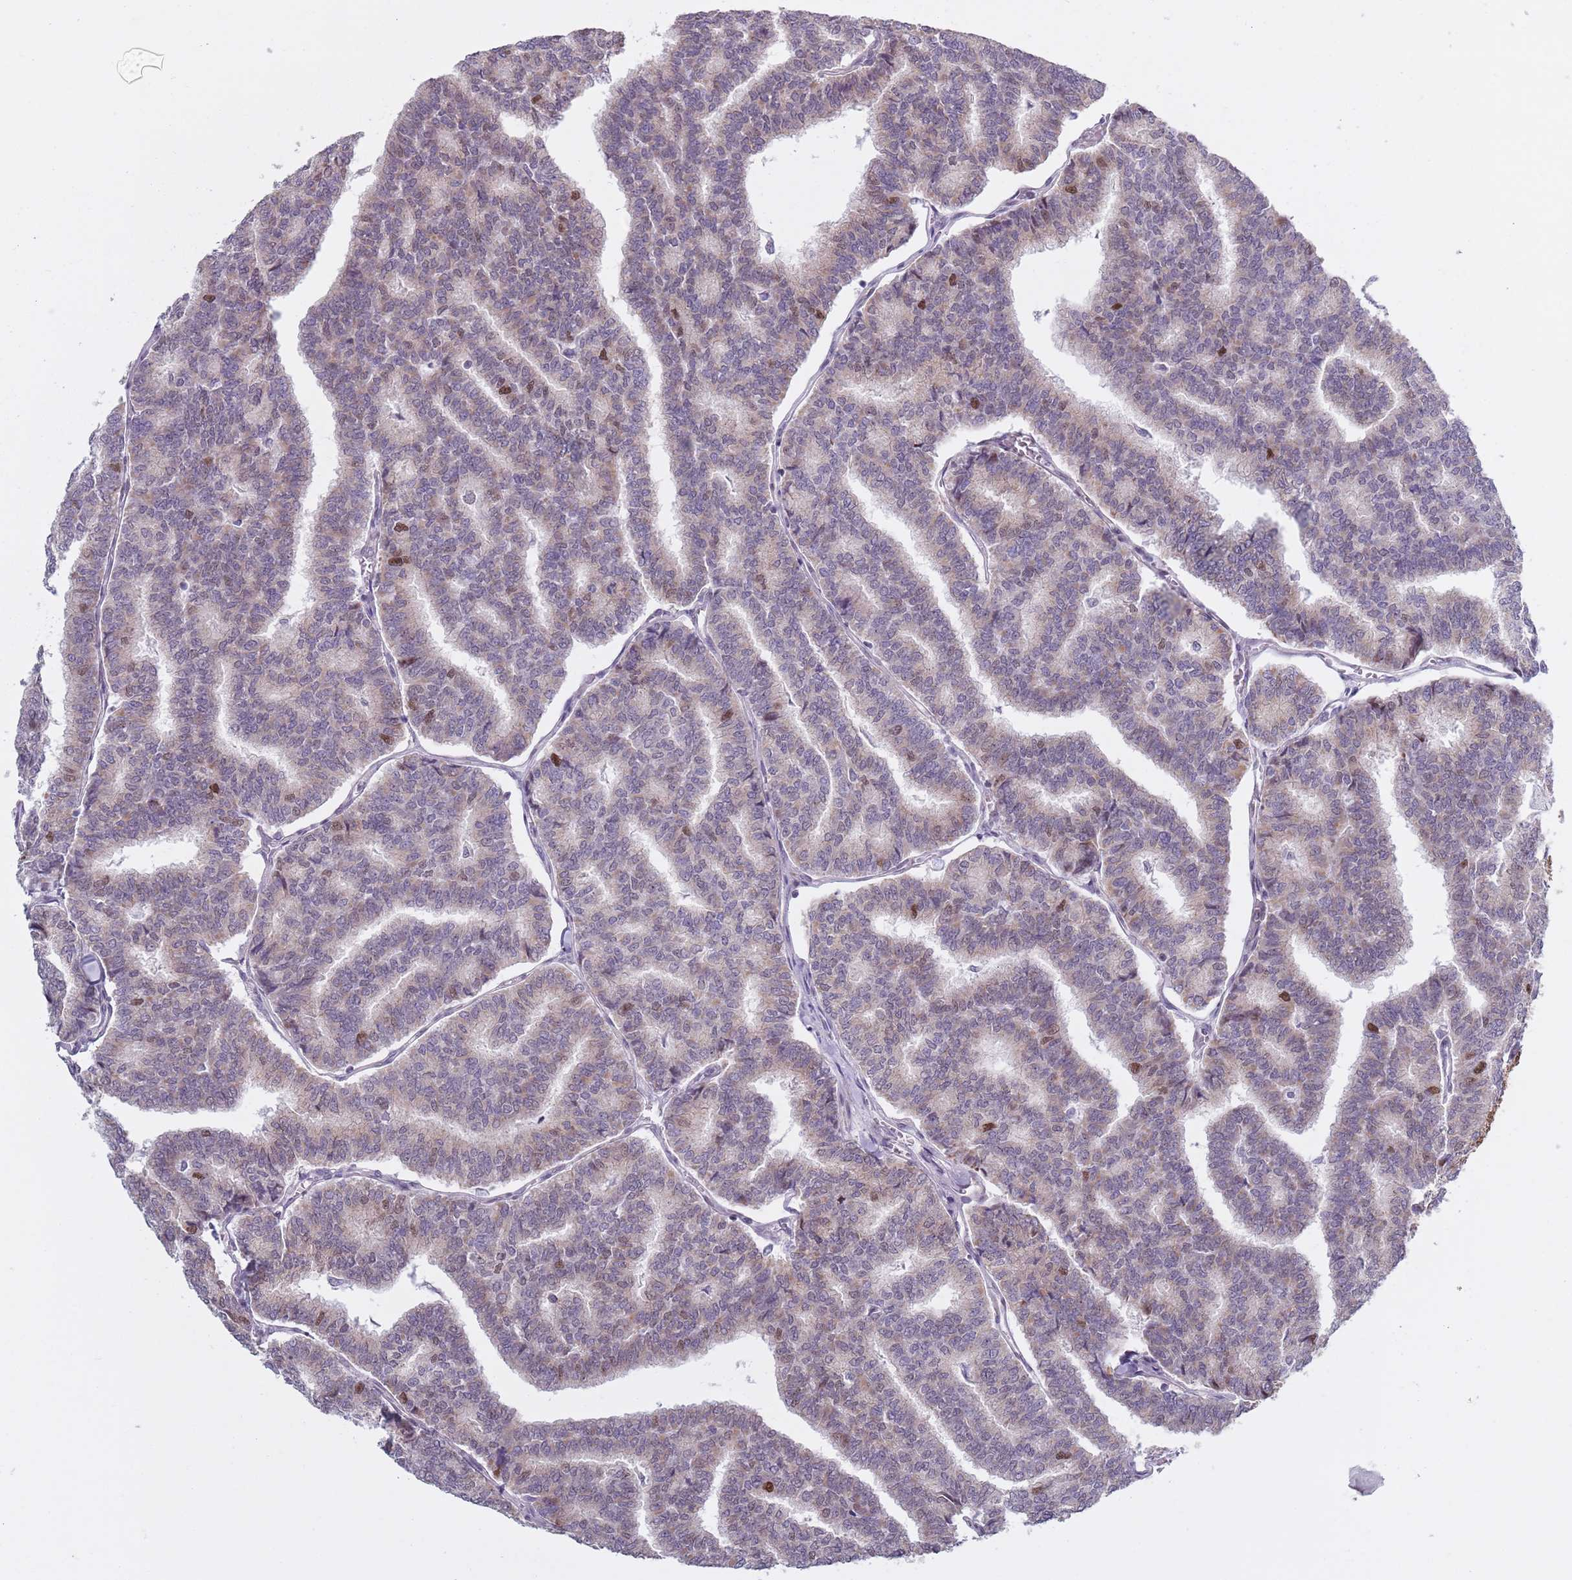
{"staining": {"intensity": "weak", "quantity": "25%-75%", "location": "cytoplasmic/membranous,nuclear"}, "tissue": "thyroid cancer", "cell_type": "Tumor cells", "image_type": "cancer", "snomed": [{"axis": "morphology", "description": "Papillary adenocarcinoma, NOS"}, {"axis": "topography", "description": "Thyroid gland"}], "caption": "The photomicrograph displays staining of thyroid cancer (papillary adenocarcinoma), revealing weak cytoplasmic/membranous and nuclear protein staining (brown color) within tumor cells. The staining is performed using DAB brown chromogen to label protein expression. The nuclei are counter-stained blue using hematoxylin.", "gene": "ZKSCAN2", "patient": {"sex": "female", "age": 35}}